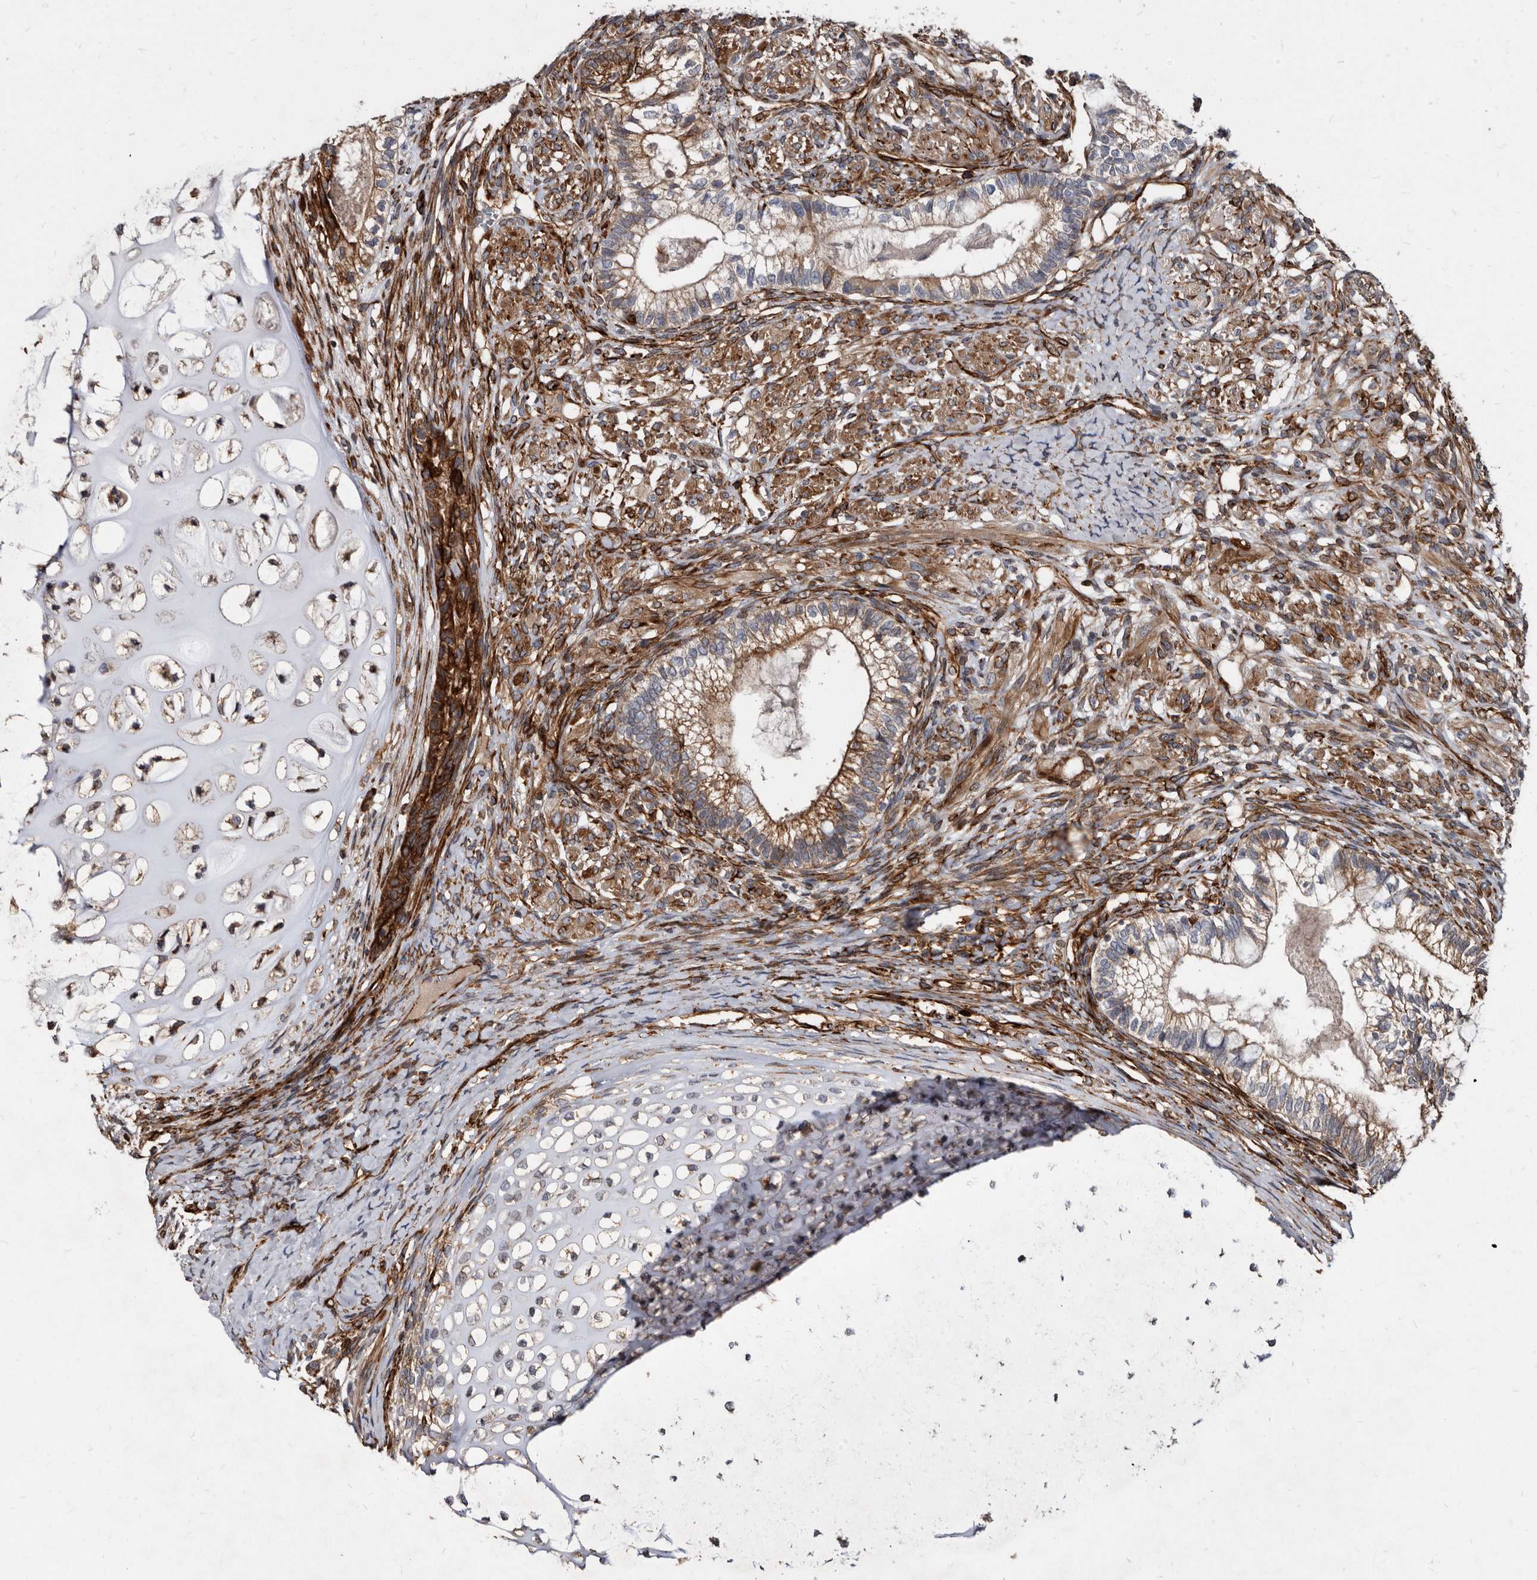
{"staining": {"intensity": "moderate", "quantity": "<25%", "location": "cytoplasmic/membranous"}, "tissue": "testis cancer", "cell_type": "Tumor cells", "image_type": "cancer", "snomed": [{"axis": "morphology", "description": "Seminoma, NOS"}, {"axis": "morphology", "description": "Carcinoma, Embryonal, NOS"}, {"axis": "topography", "description": "Testis"}], "caption": "The immunohistochemical stain highlights moderate cytoplasmic/membranous positivity in tumor cells of testis cancer tissue.", "gene": "KCTD20", "patient": {"sex": "male", "age": 28}}